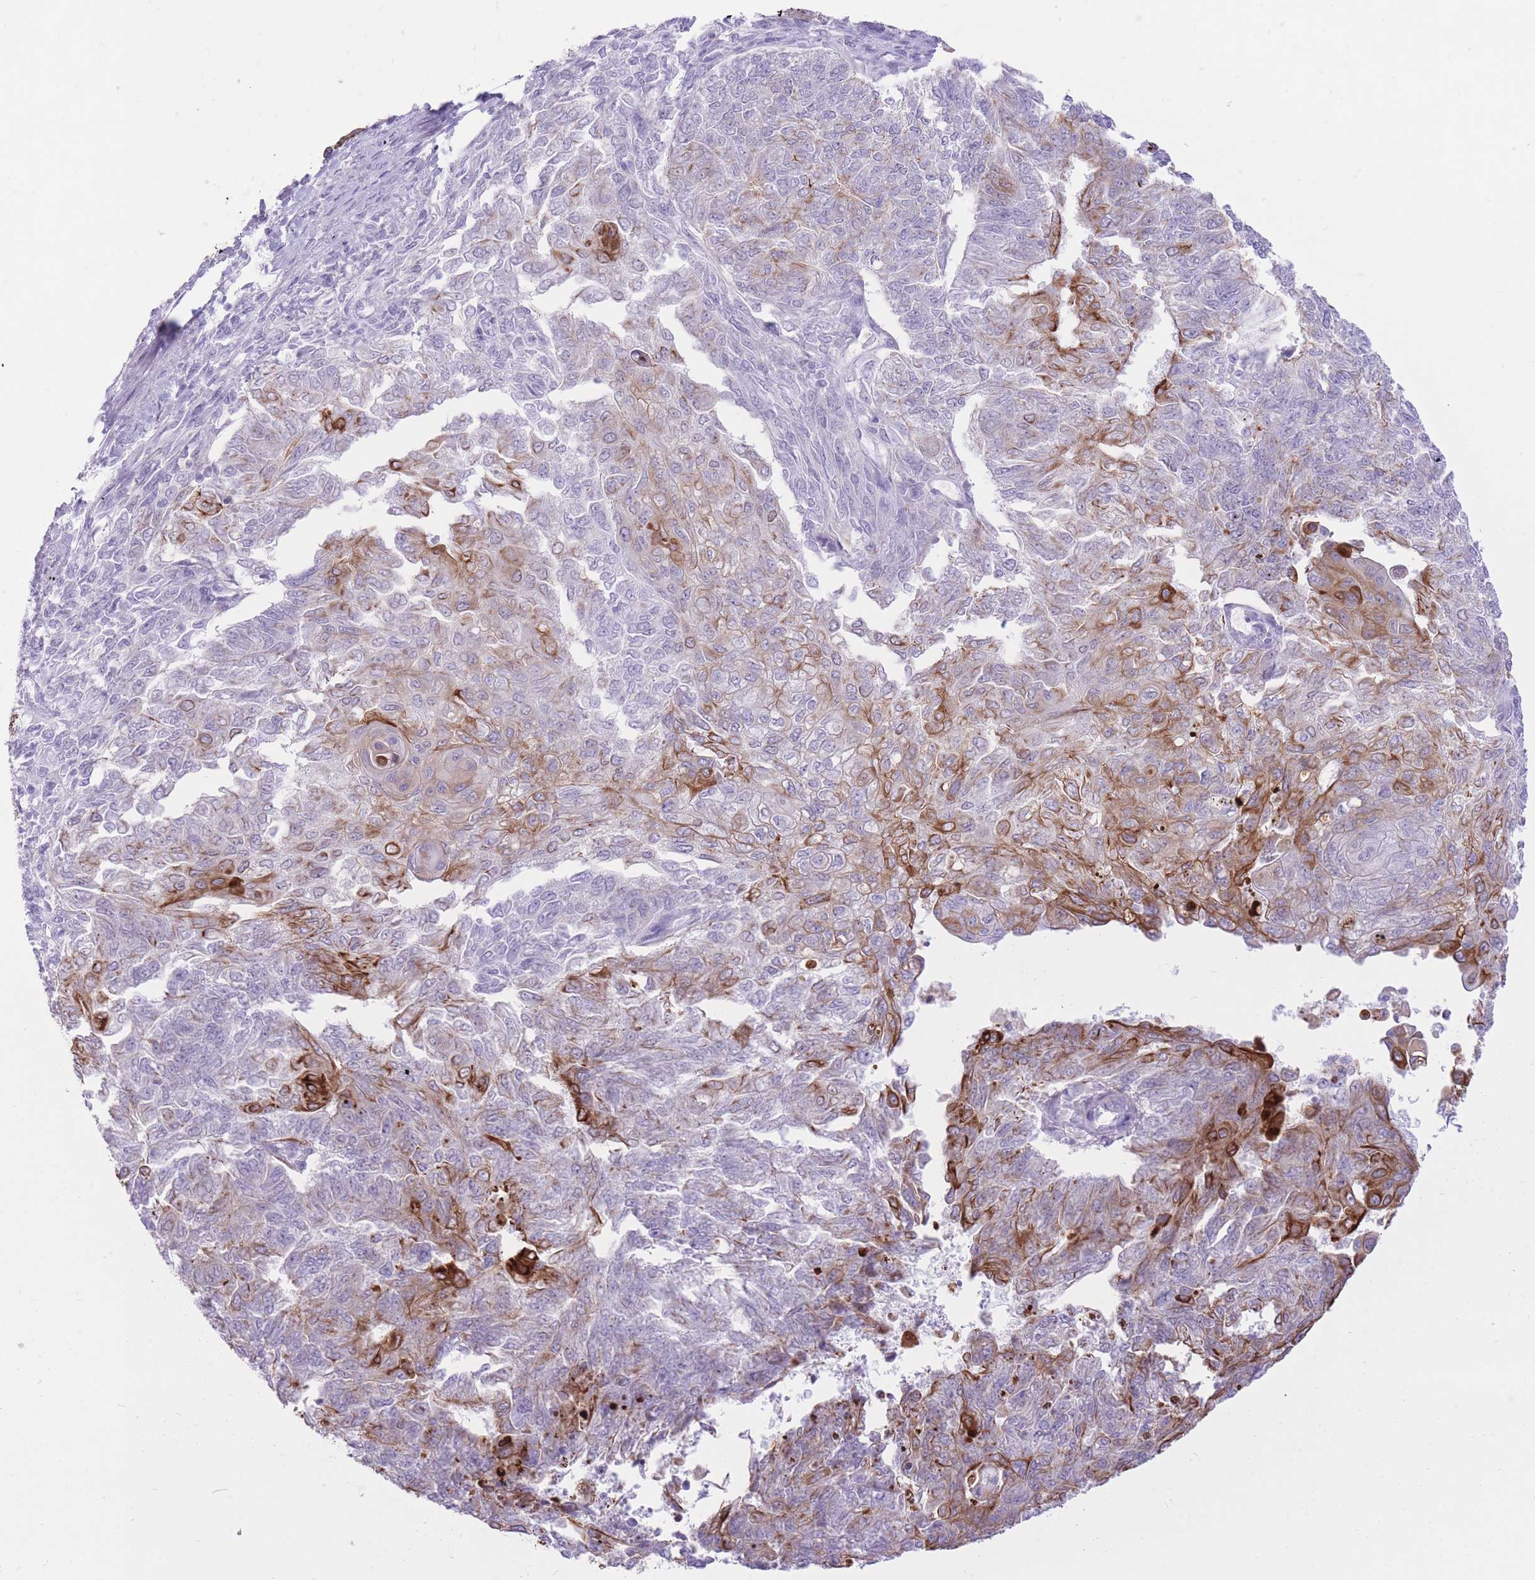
{"staining": {"intensity": "strong", "quantity": "<25%", "location": "cytoplasmic/membranous"}, "tissue": "endometrial cancer", "cell_type": "Tumor cells", "image_type": "cancer", "snomed": [{"axis": "morphology", "description": "Adenocarcinoma, NOS"}, {"axis": "topography", "description": "Endometrium"}], "caption": "A histopathology image of human endometrial adenocarcinoma stained for a protein reveals strong cytoplasmic/membranous brown staining in tumor cells.", "gene": "MEIS3", "patient": {"sex": "female", "age": 32}}